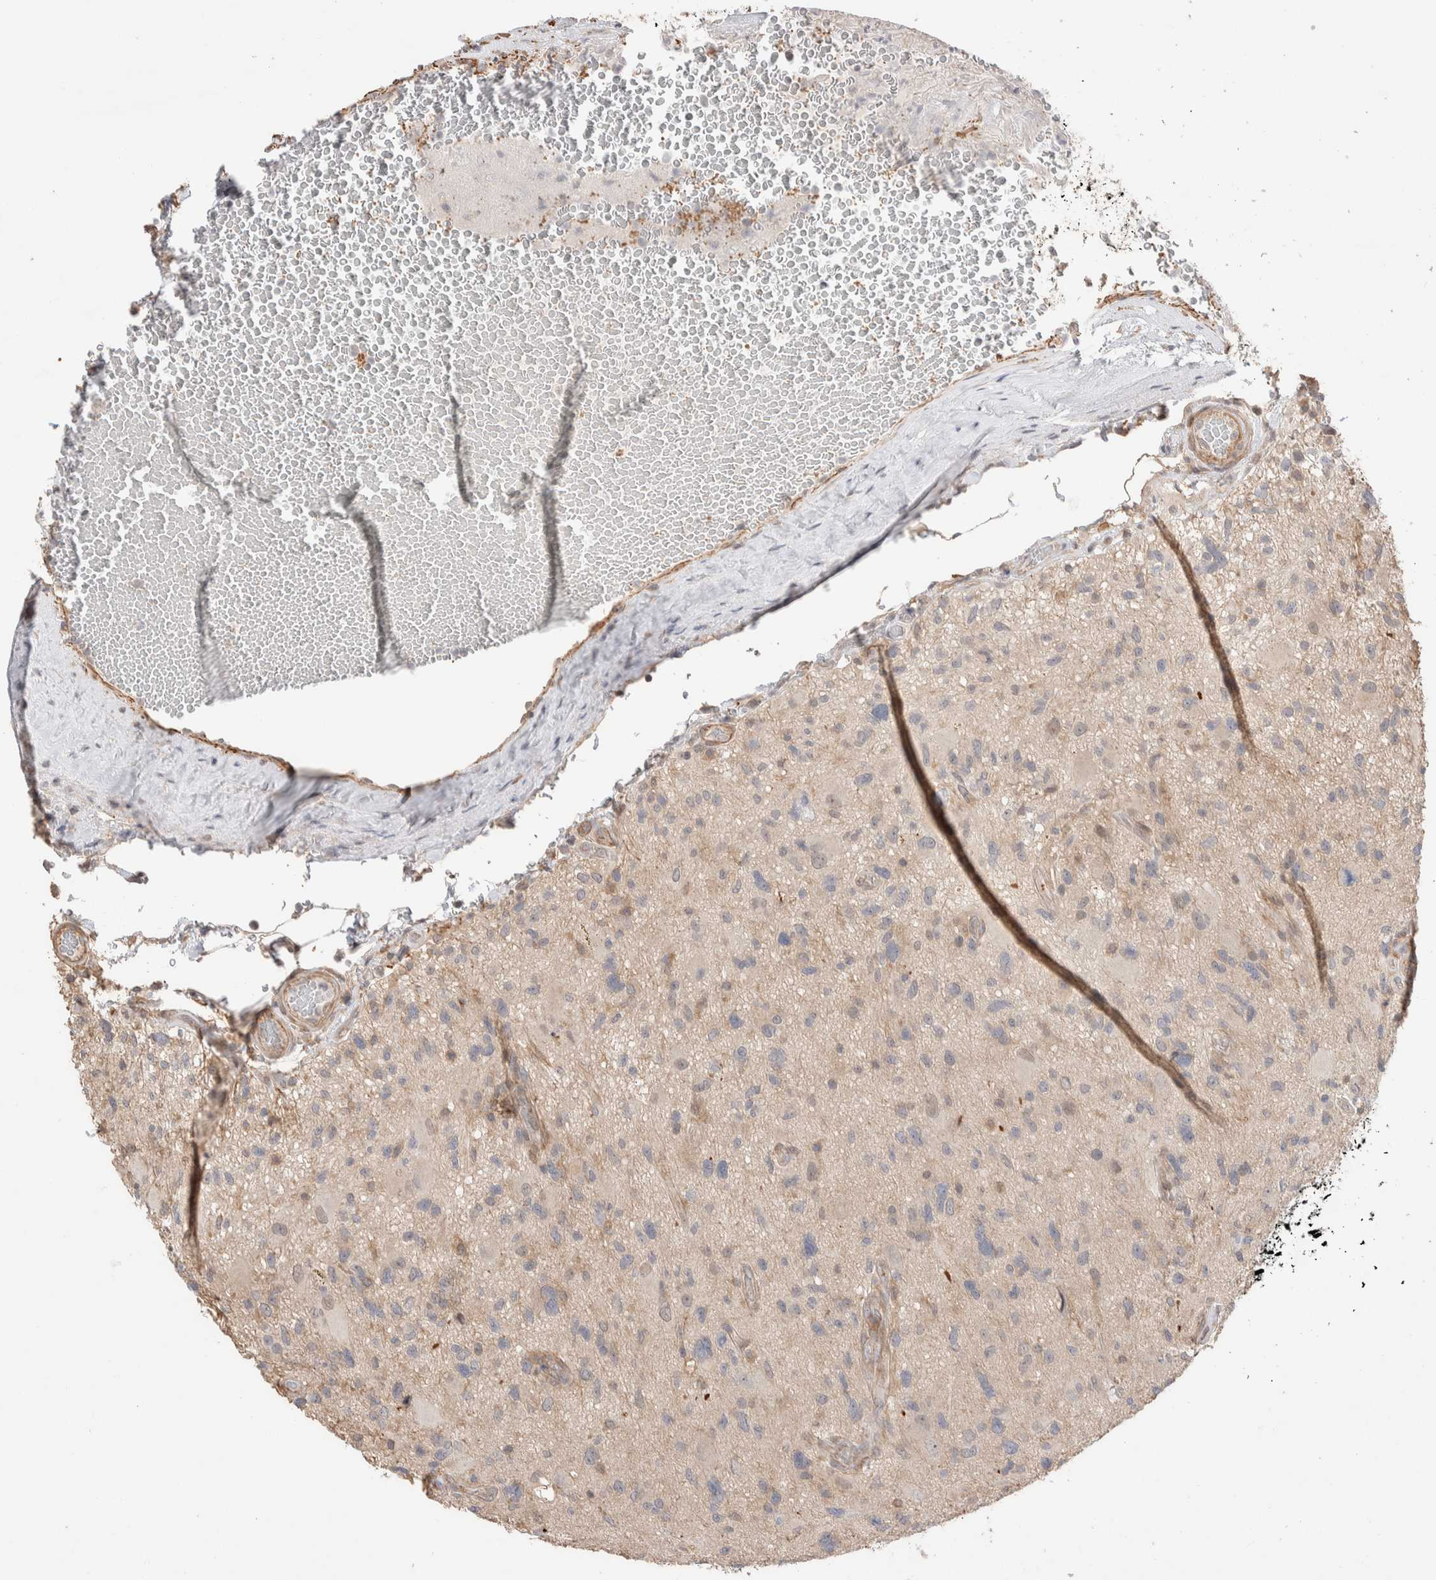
{"staining": {"intensity": "weak", "quantity": "<25%", "location": "nuclear"}, "tissue": "glioma", "cell_type": "Tumor cells", "image_type": "cancer", "snomed": [{"axis": "morphology", "description": "Glioma, malignant, High grade"}, {"axis": "topography", "description": "Brain"}], "caption": "Image shows no protein positivity in tumor cells of glioma tissue.", "gene": "ZNF704", "patient": {"sex": "male", "age": 33}}